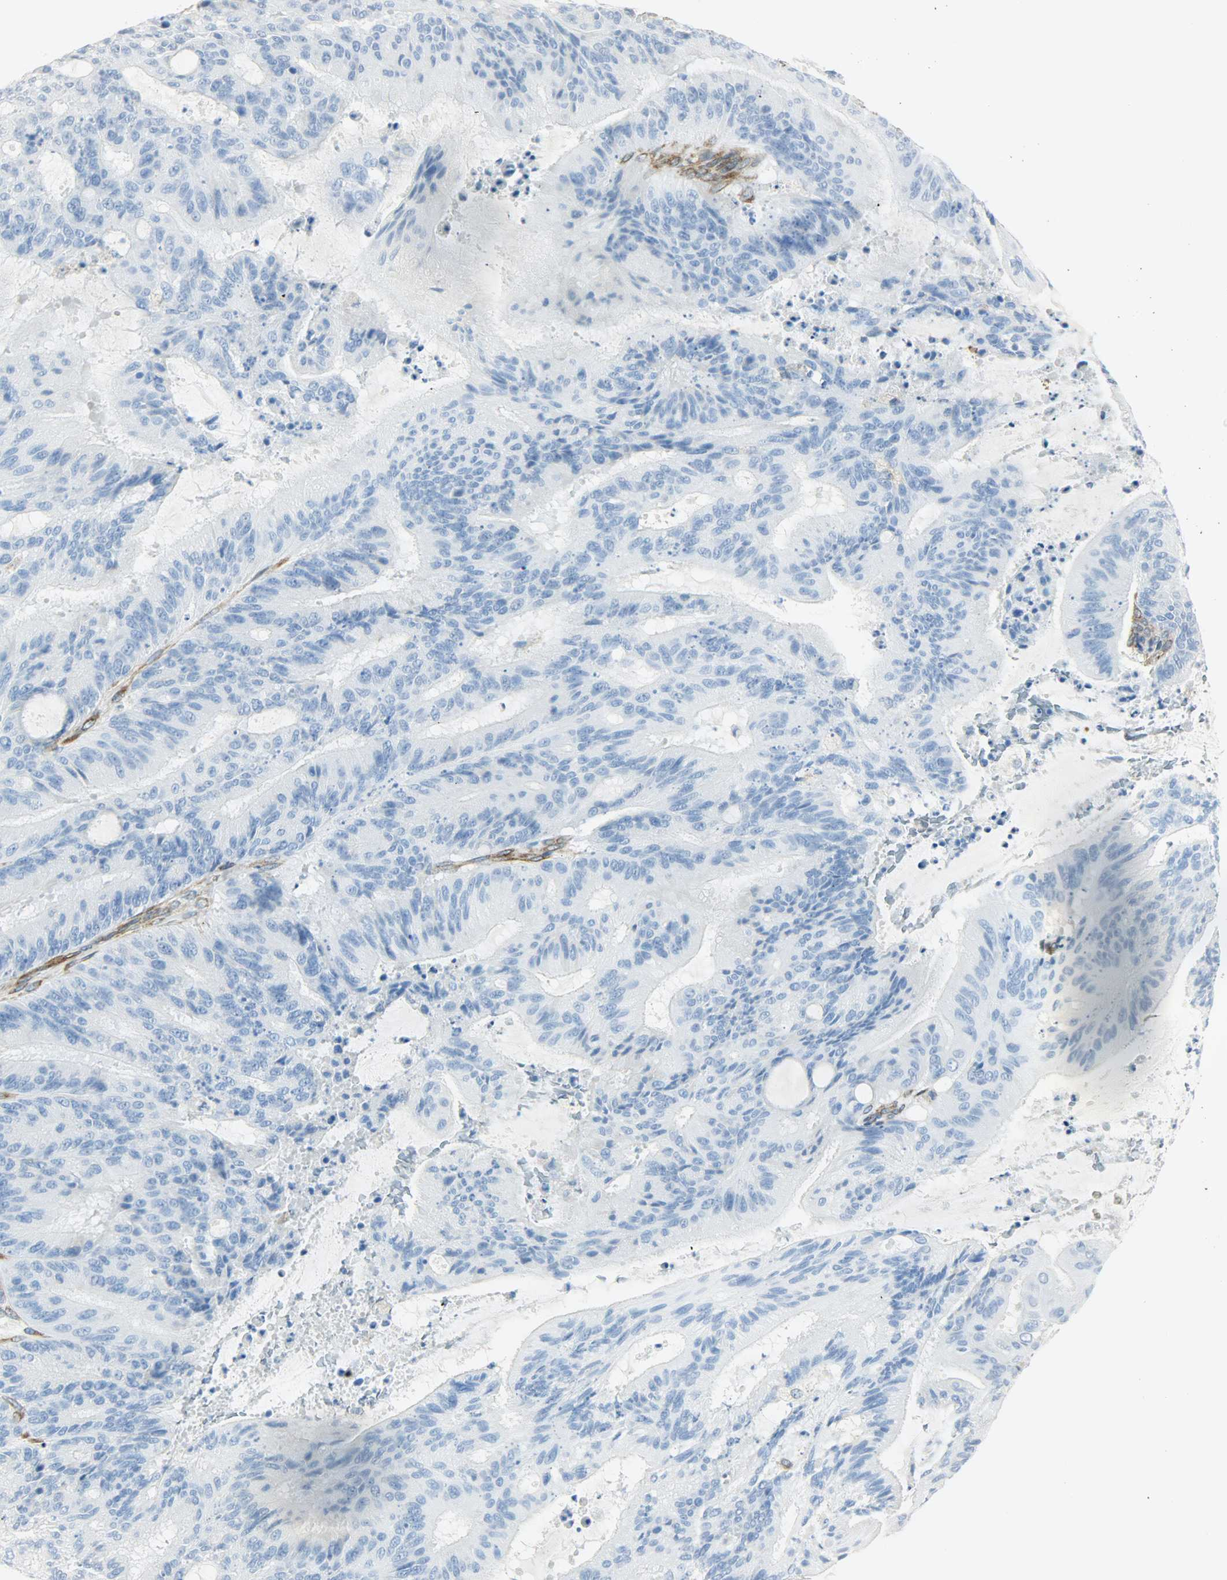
{"staining": {"intensity": "negative", "quantity": "none", "location": "none"}, "tissue": "liver cancer", "cell_type": "Tumor cells", "image_type": "cancer", "snomed": [{"axis": "morphology", "description": "Cholangiocarcinoma"}, {"axis": "topography", "description": "Liver"}], "caption": "An image of liver cholangiocarcinoma stained for a protein displays no brown staining in tumor cells.", "gene": "PKD2", "patient": {"sex": "female", "age": 73}}